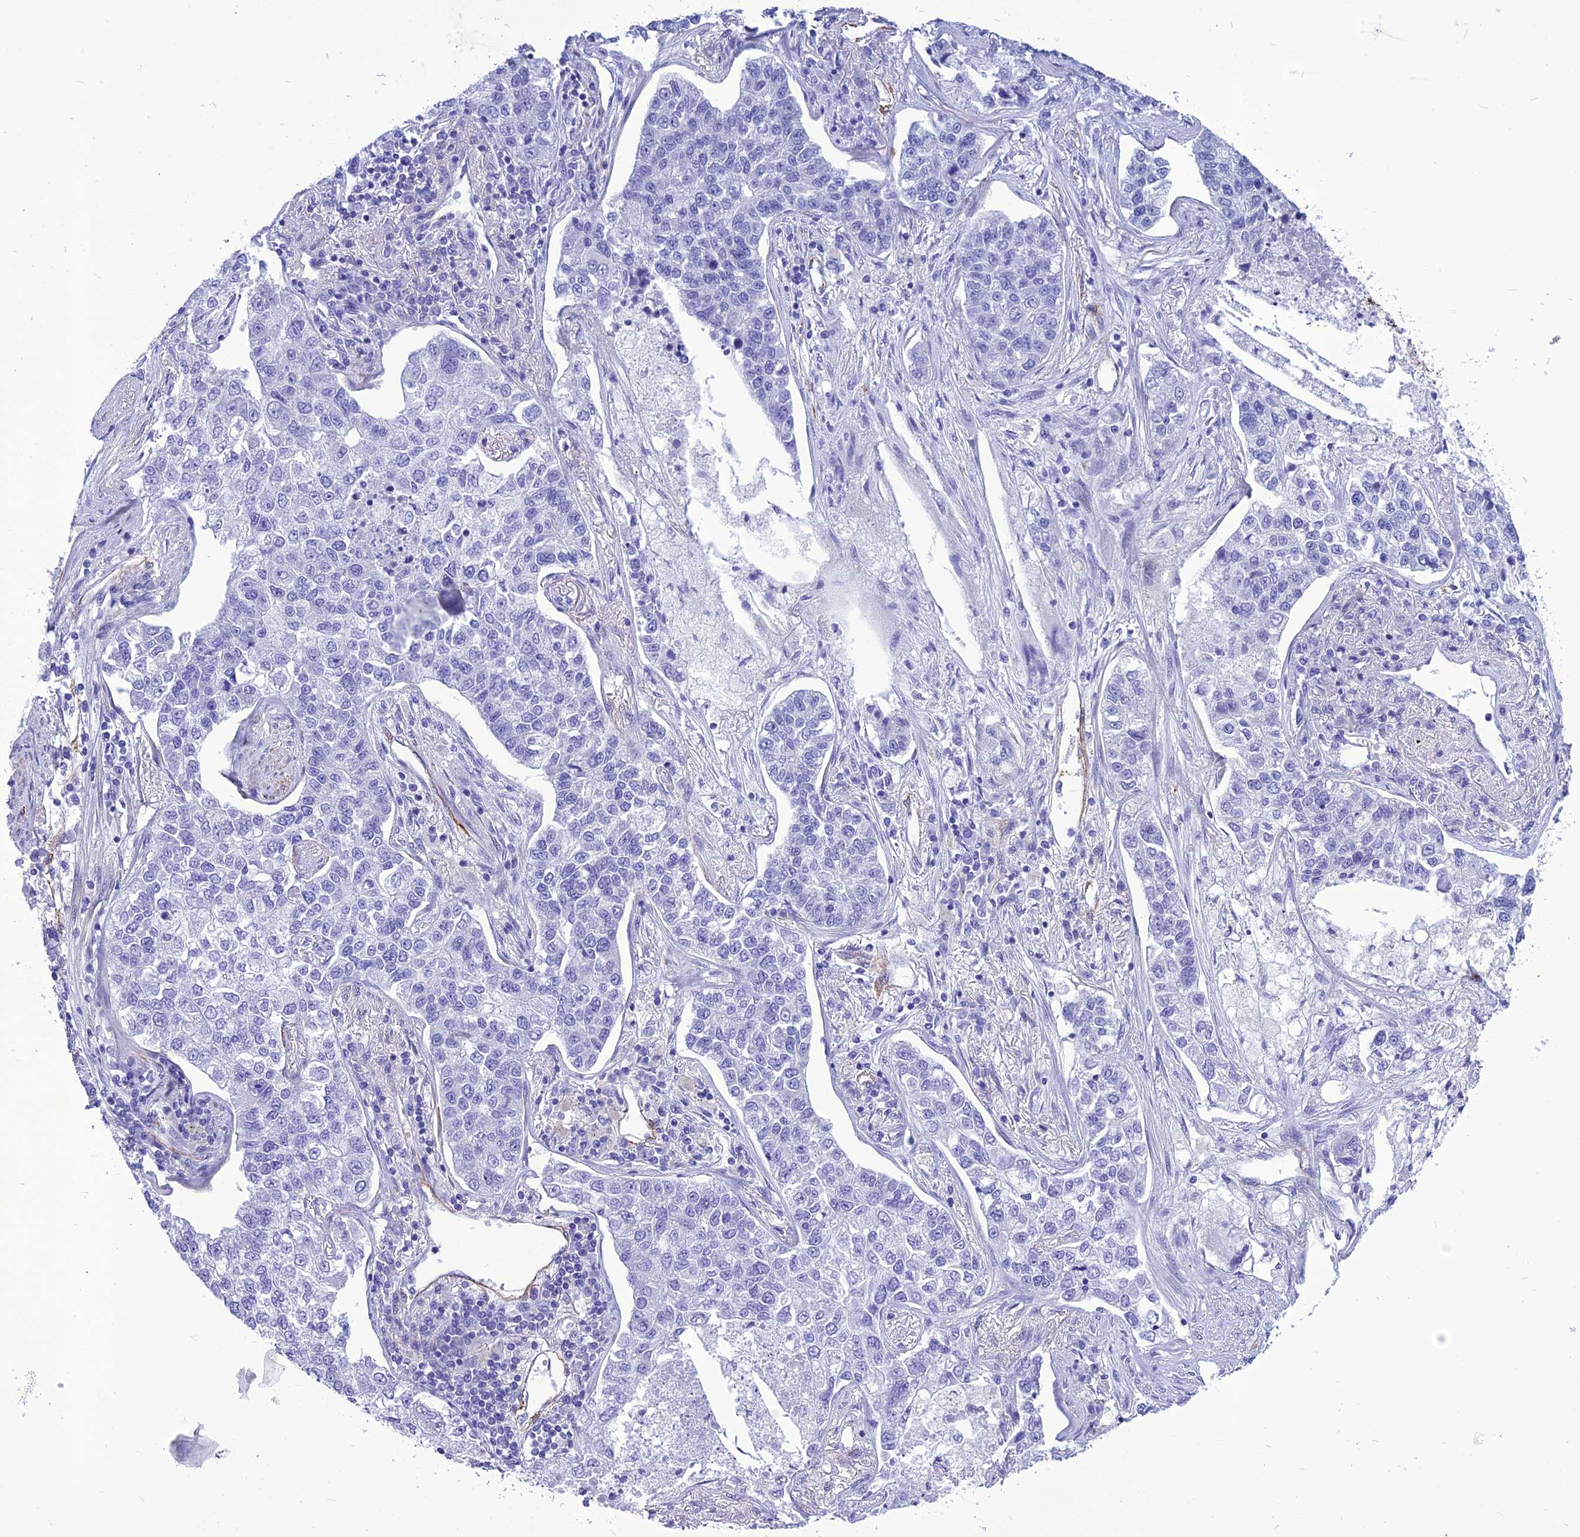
{"staining": {"intensity": "negative", "quantity": "none", "location": "none"}, "tissue": "lung cancer", "cell_type": "Tumor cells", "image_type": "cancer", "snomed": [{"axis": "morphology", "description": "Adenocarcinoma, NOS"}, {"axis": "topography", "description": "Lung"}], "caption": "Human adenocarcinoma (lung) stained for a protein using IHC exhibits no expression in tumor cells.", "gene": "NKD1", "patient": {"sex": "male", "age": 49}}